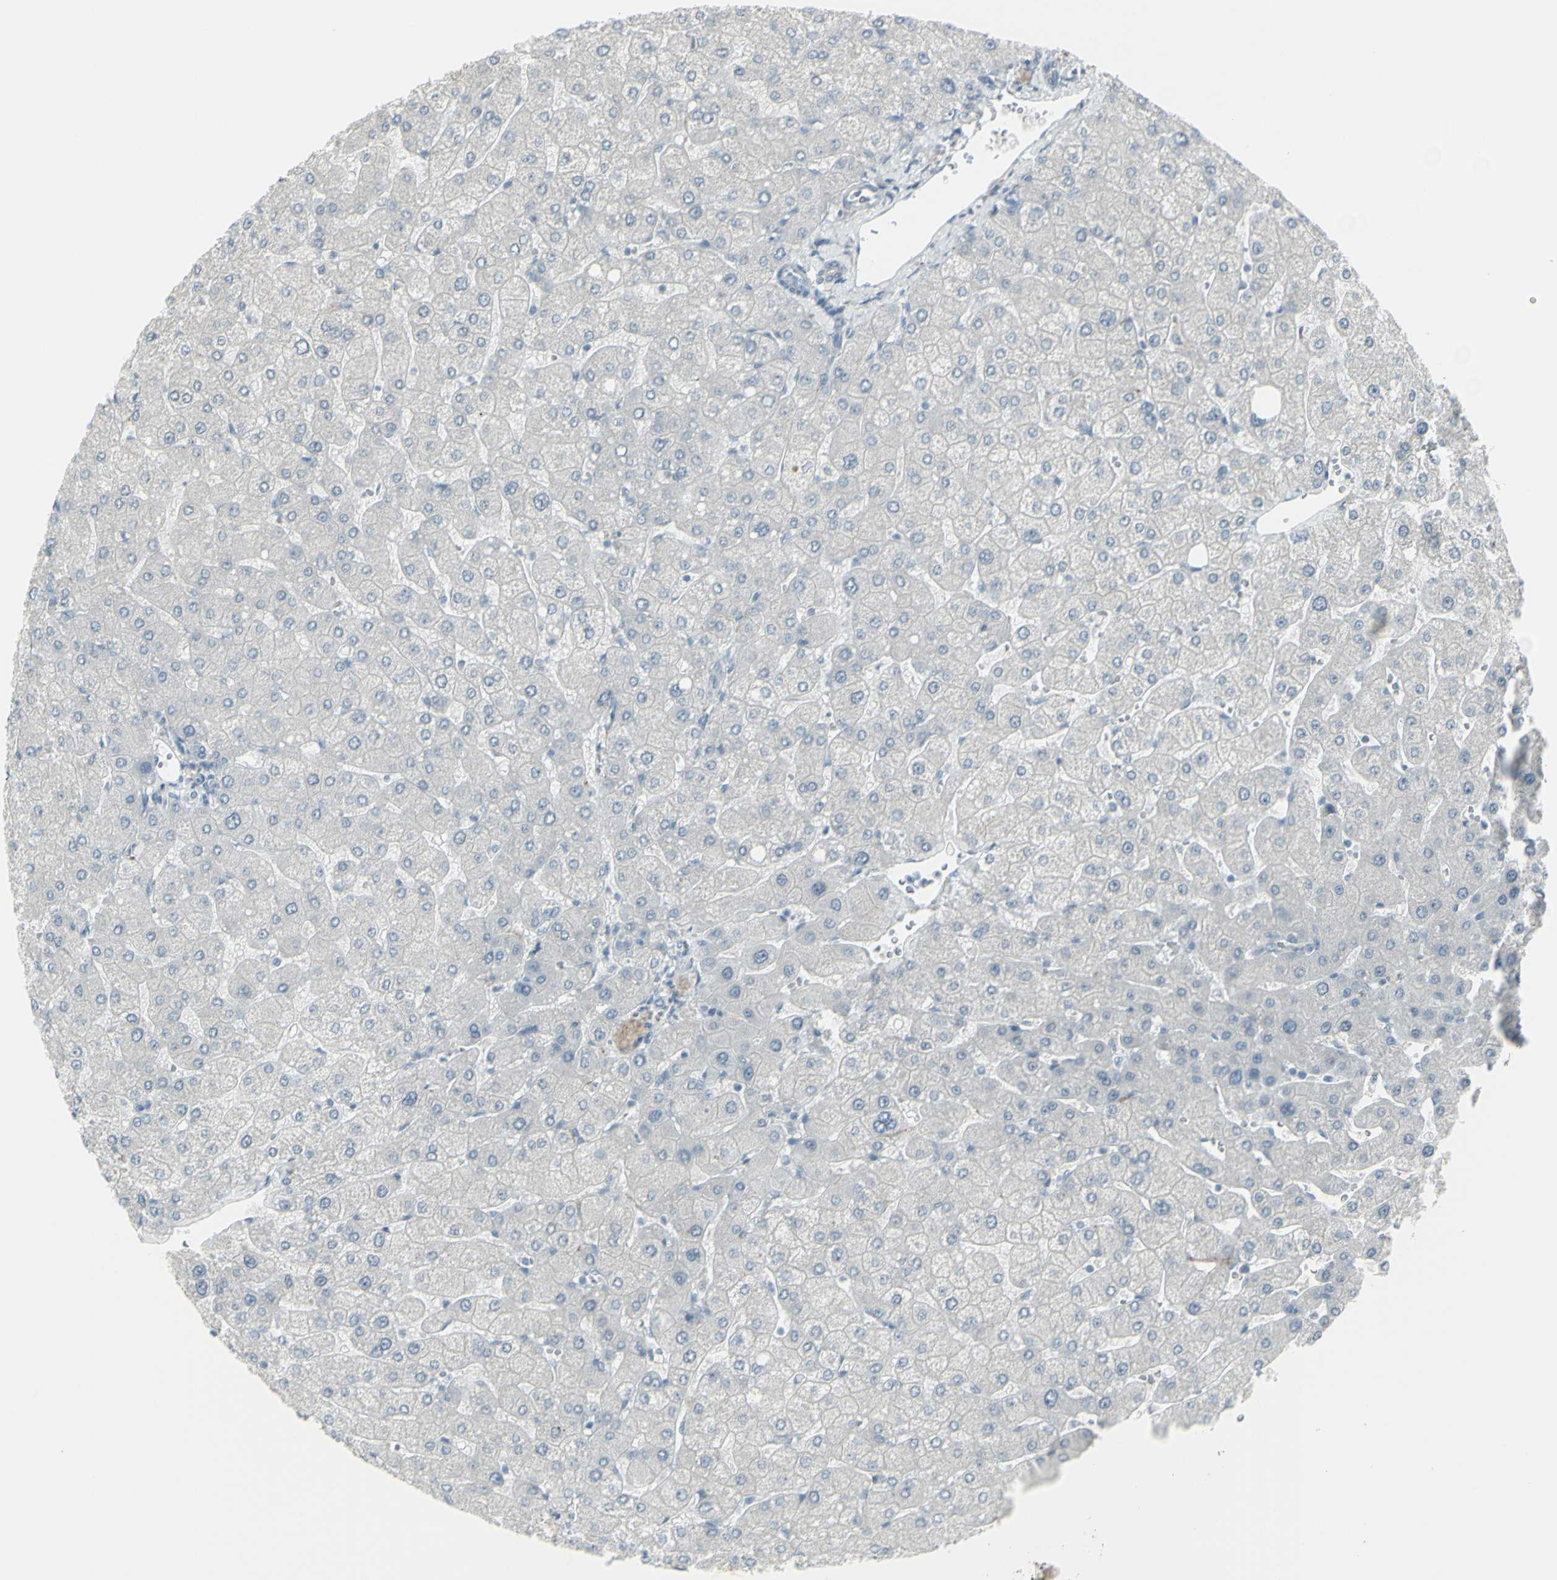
{"staining": {"intensity": "negative", "quantity": "none", "location": "none"}, "tissue": "liver", "cell_type": "Cholangiocytes", "image_type": "normal", "snomed": [{"axis": "morphology", "description": "Normal tissue, NOS"}, {"axis": "topography", "description": "Liver"}], "caption": "This is an immunohistochemistry (IHC) histopathology image of normal liver. There is no expression in cholangiocytes.", "gene": "RAB3A", "patient": {"sex": "male", "age": 55}}